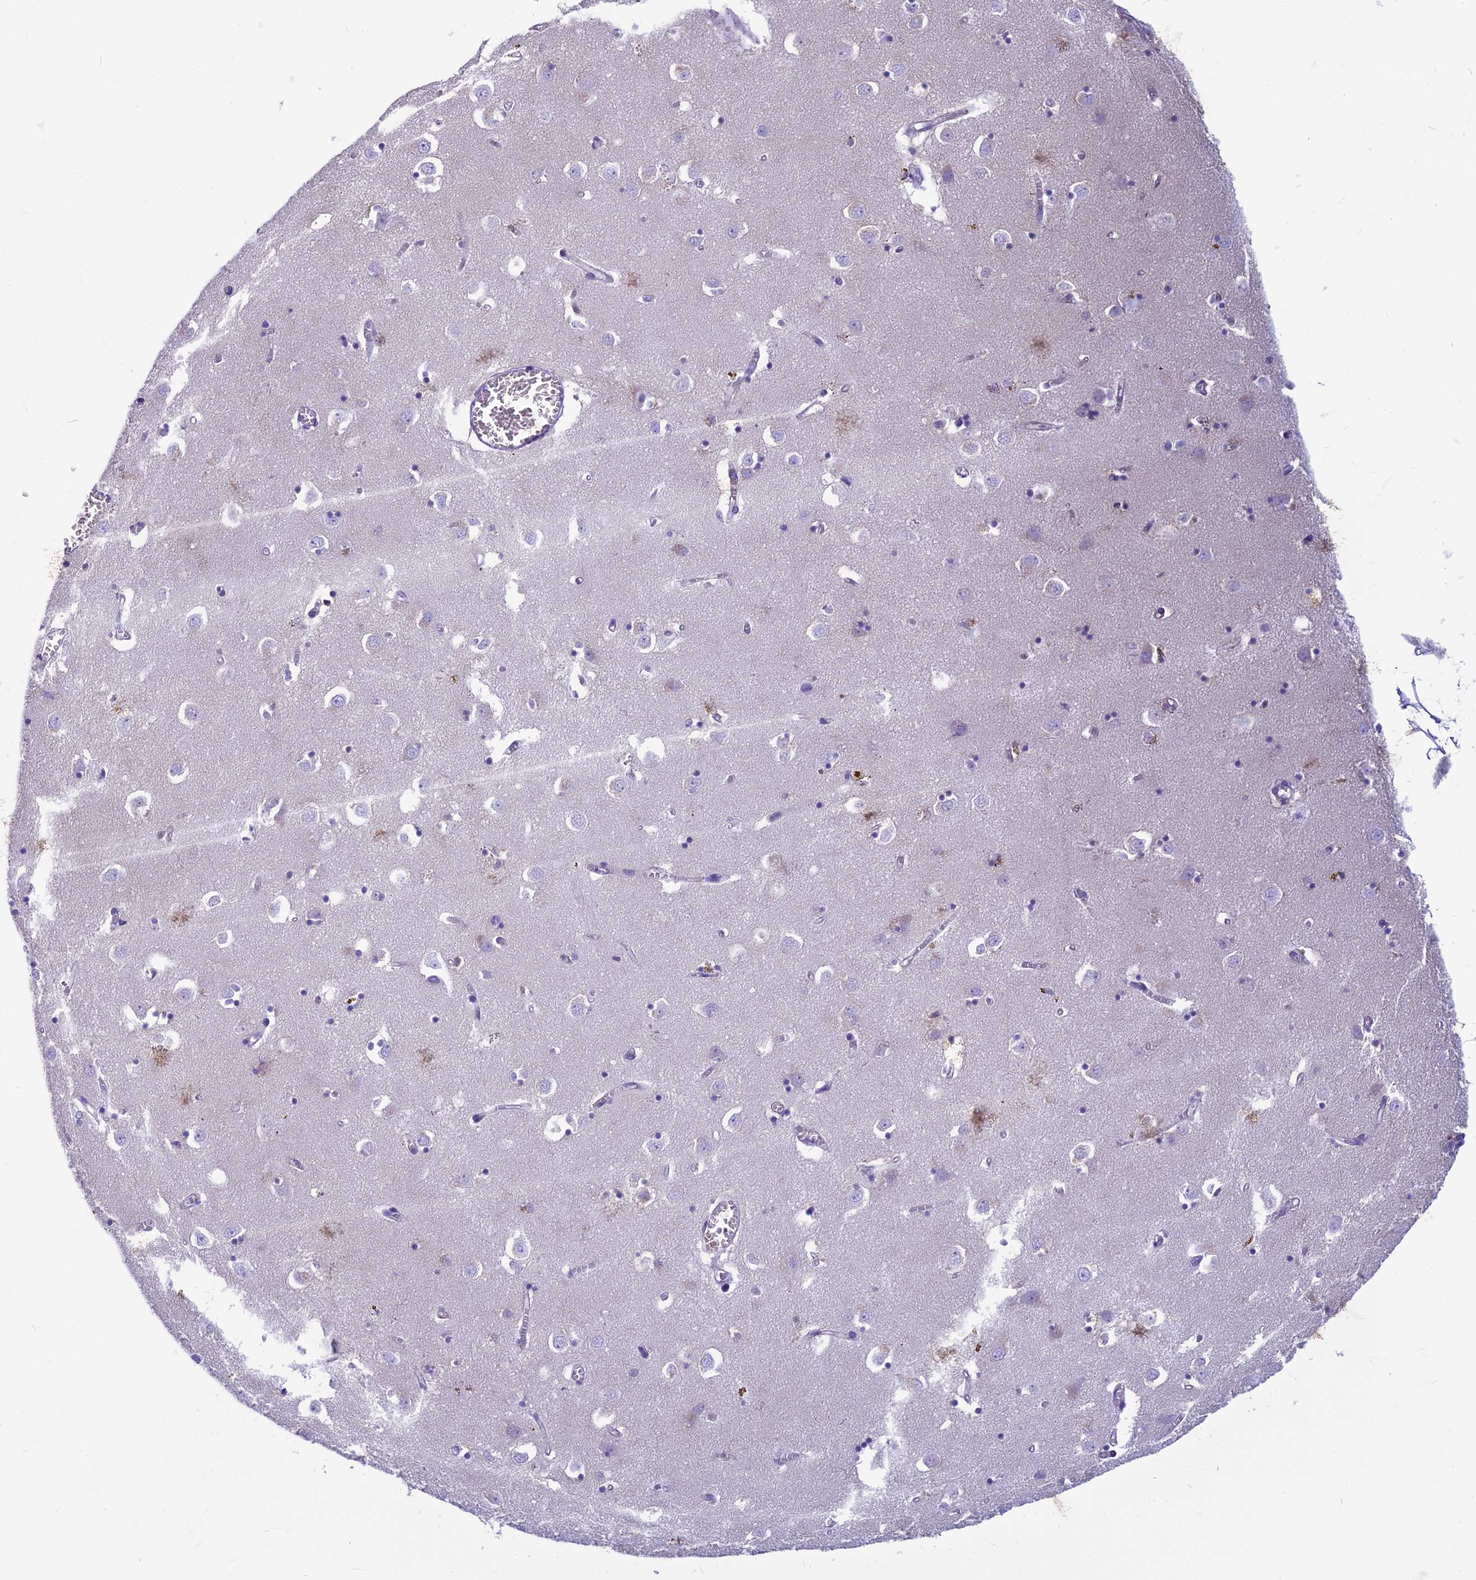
{"staining": {"intensity": "negative", "quantity": "none", "location": "none"}, "tissue": "caudate", "cell_type": "Glial cells", "image_type": "normal", "snomed": [{"axis": "morphology", "description": "Normal tissue, NOS"}, {"axis": "topography", "description": "Lateral ventricle wall"}], "caption": "Glial cells are negative for brown protein staining in benign caudate. Brightfield microscopy of IHC stained with DAB (3,3'-diaminobenzidine) (brown) and hematoxylin (blue), captured at high magnification.", "gene": "CDAN1", "patient": {"sex": "male", "age": 70}}